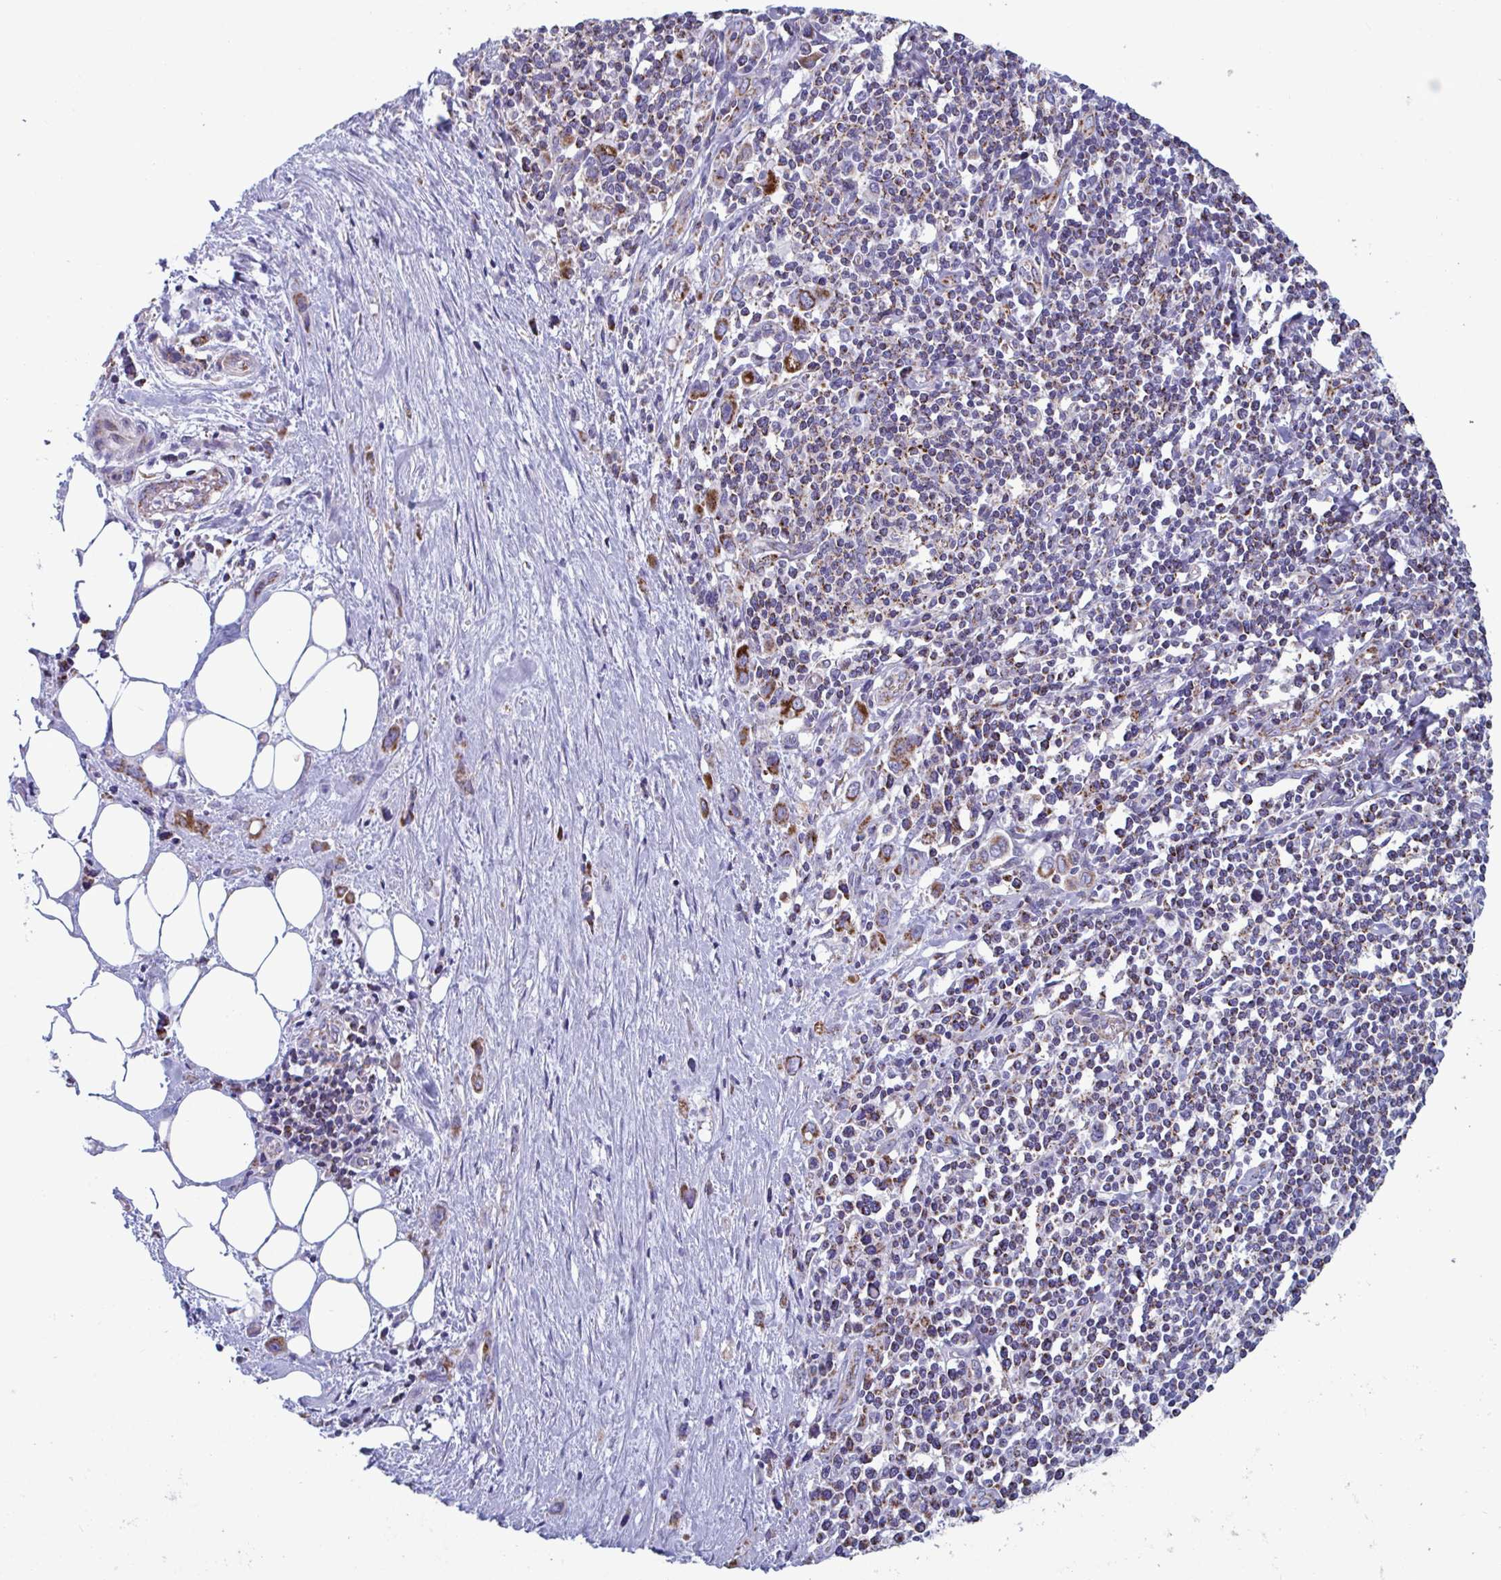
{"staining": {"intensity": "moderate", "quantity": ">75%", "location": "cytoplasmic/membranous"}, "tissue": "stomach cancer", "cell_type": "Tumor cells", "image_type": "cancer", "snomed": [{"axis": "morphology", "description": "Adenocarcinoma, NOS"}, {"axis": "topography", "description": "Stomach, upper"}], "caption": "Protein staining by immunohistochemistry displays moderate cytoplasmic/membranous positivity in about >75% of tumor cells in stomach adenocarcinoma.", "gene": "BCAT2", "patient": {"sex": "male", "age": 75}}